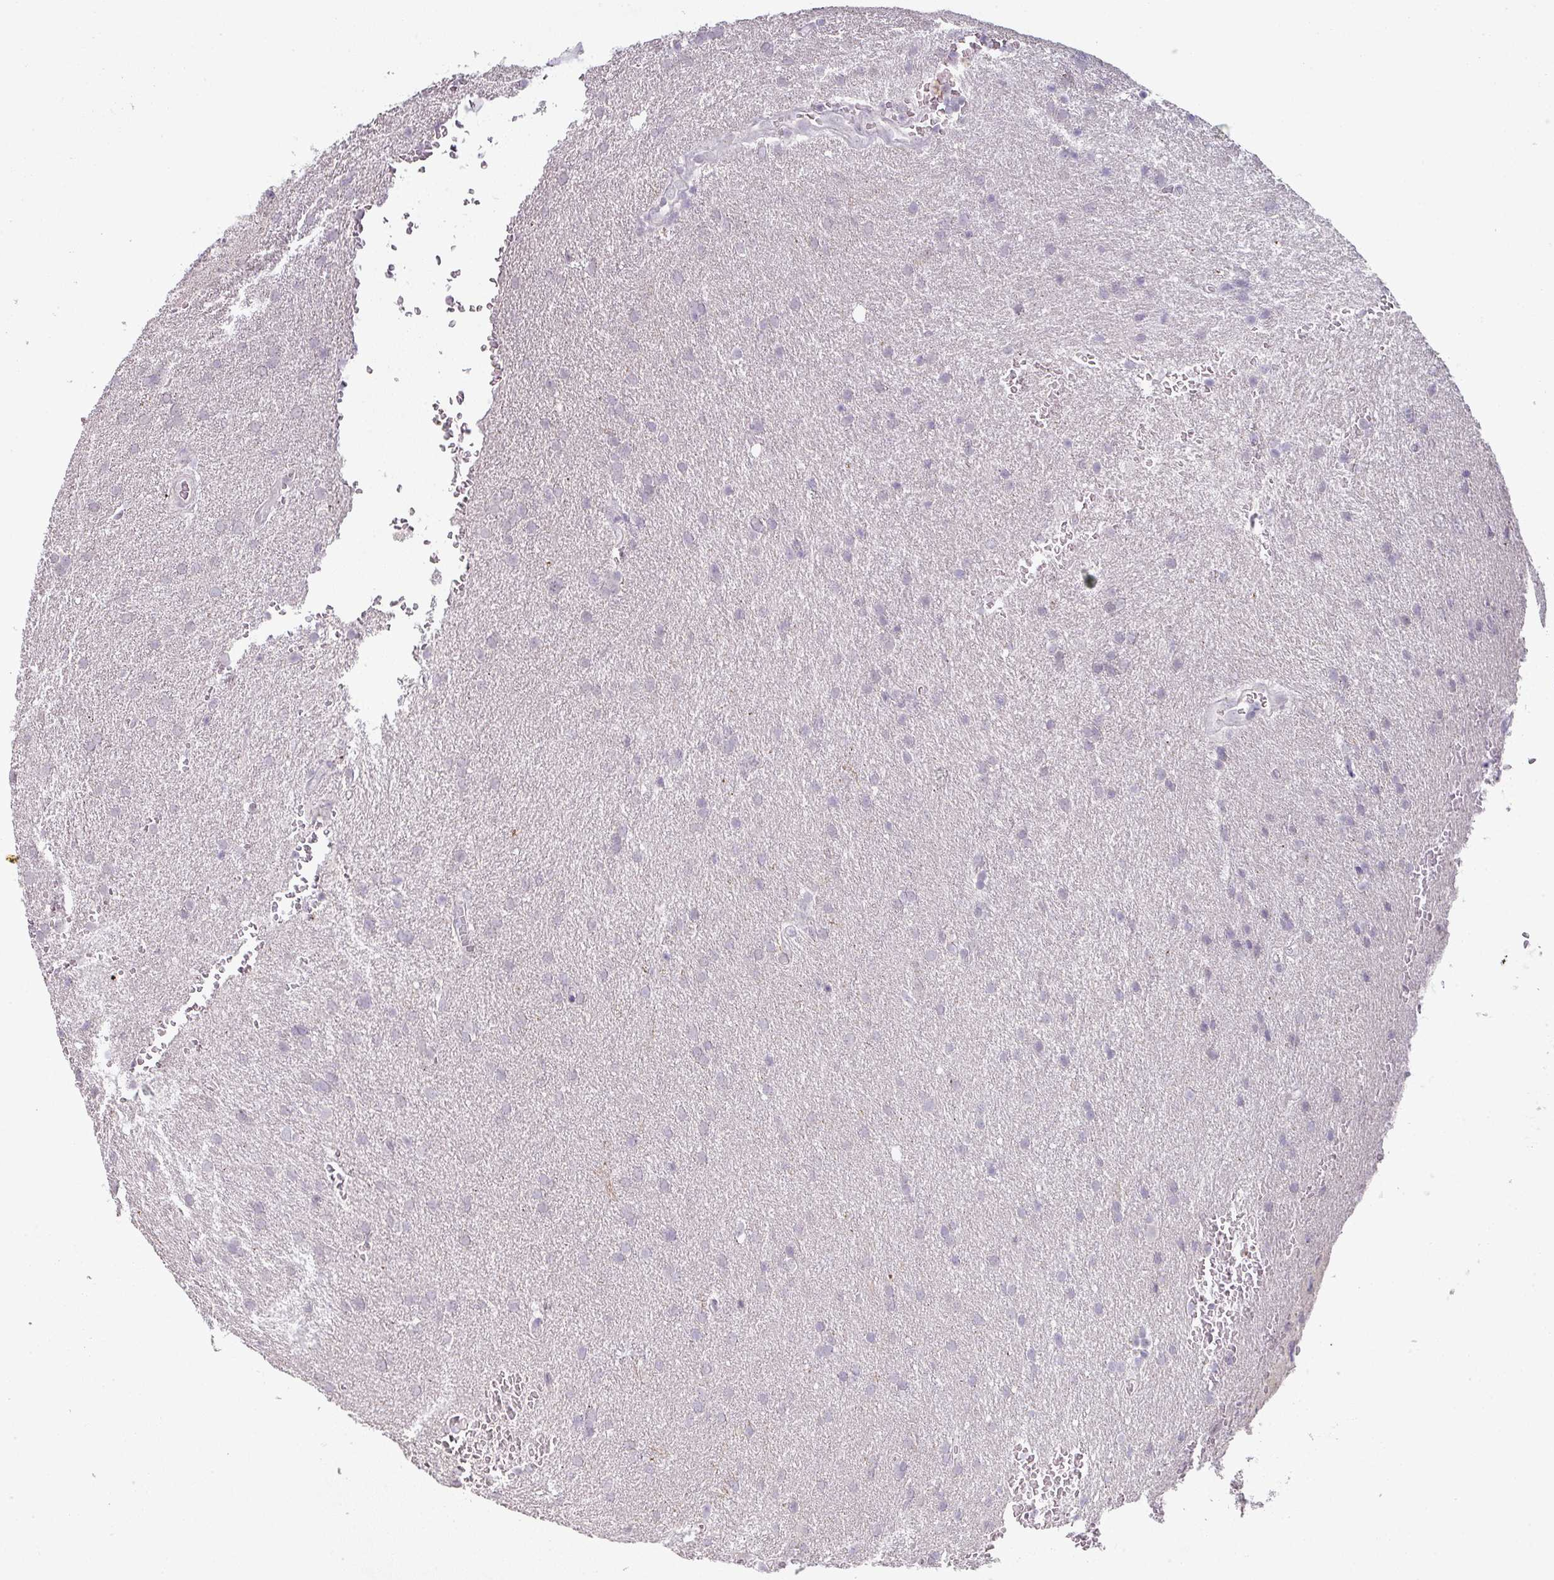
{"staining": {"intensity": "negative", "quantity": "none", "location": "none"}, "tissue": "glioma", "cell_type": "Tumor cells", "image_type": "cancer", "snomed": [{"axis": "morphology", "description": "Glioma, malignant, Low grade"}, {"axis": "topography", "description": "Brain"}], "caption": "Glioma was stained to show a protein in brown. There is no significant positivity in tumor cells. (DAB (3,3'-diaminobenzidine) IHC, high magnification).", "gene": "MAGEC3", "patient": {"sex": "female", "age": 33}}